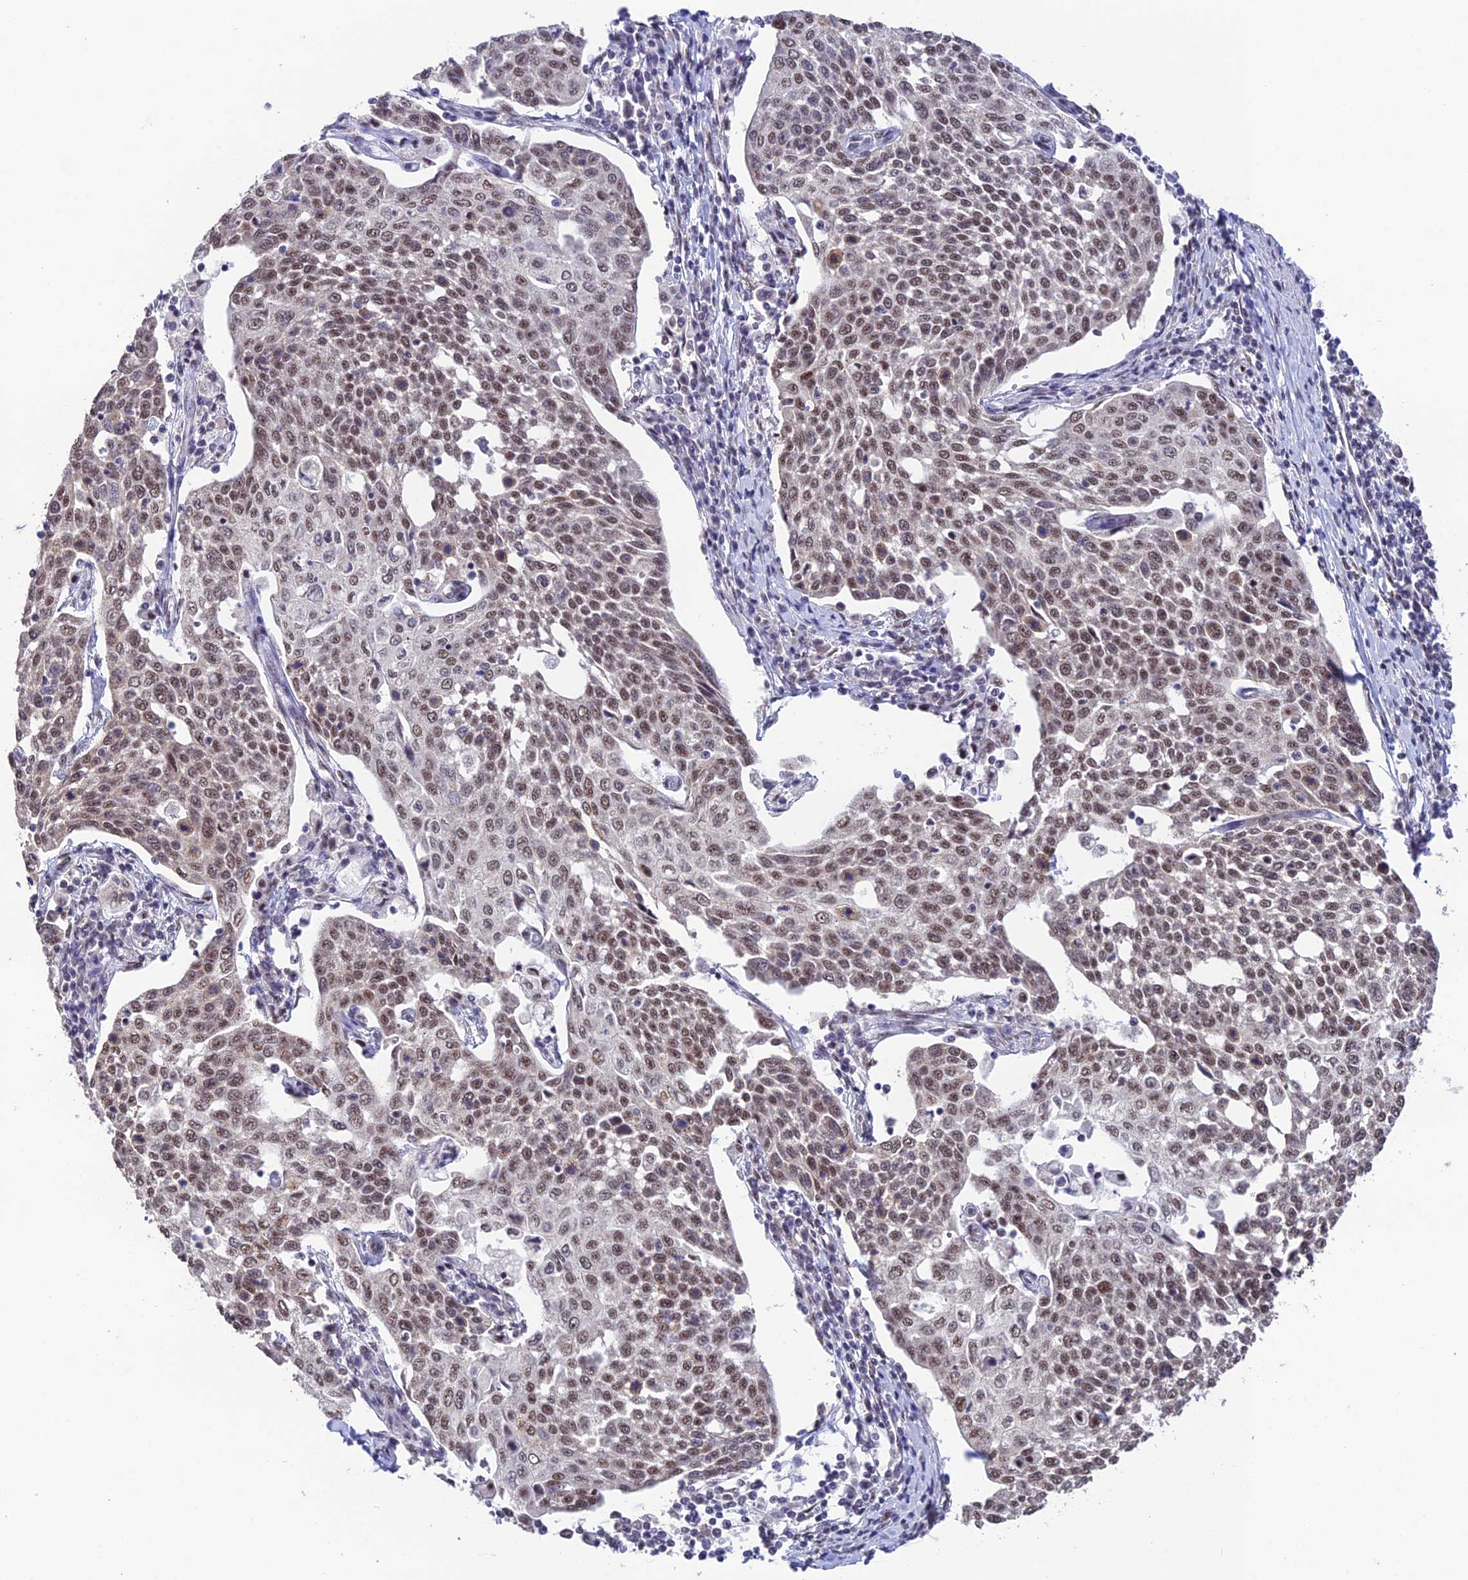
{"staining": {"intensity": "weak", "quantity": ">75%", "location": "nuclear"}, "tissue": "cervical cancer", "cell_type": "Tumor cells", "image_type": "cancer", "snomed": [{"axis": "morphology", "description": "Squamous cell carcinoma, NOS"}, {"axis": "topography", "description": "Cervix"}], "caption": "Human cervical cancer stained with a protein marker displays weak staining in tumor cells.", "gene": "THOC7", "patient": {"sex": "female", "age": 34}}